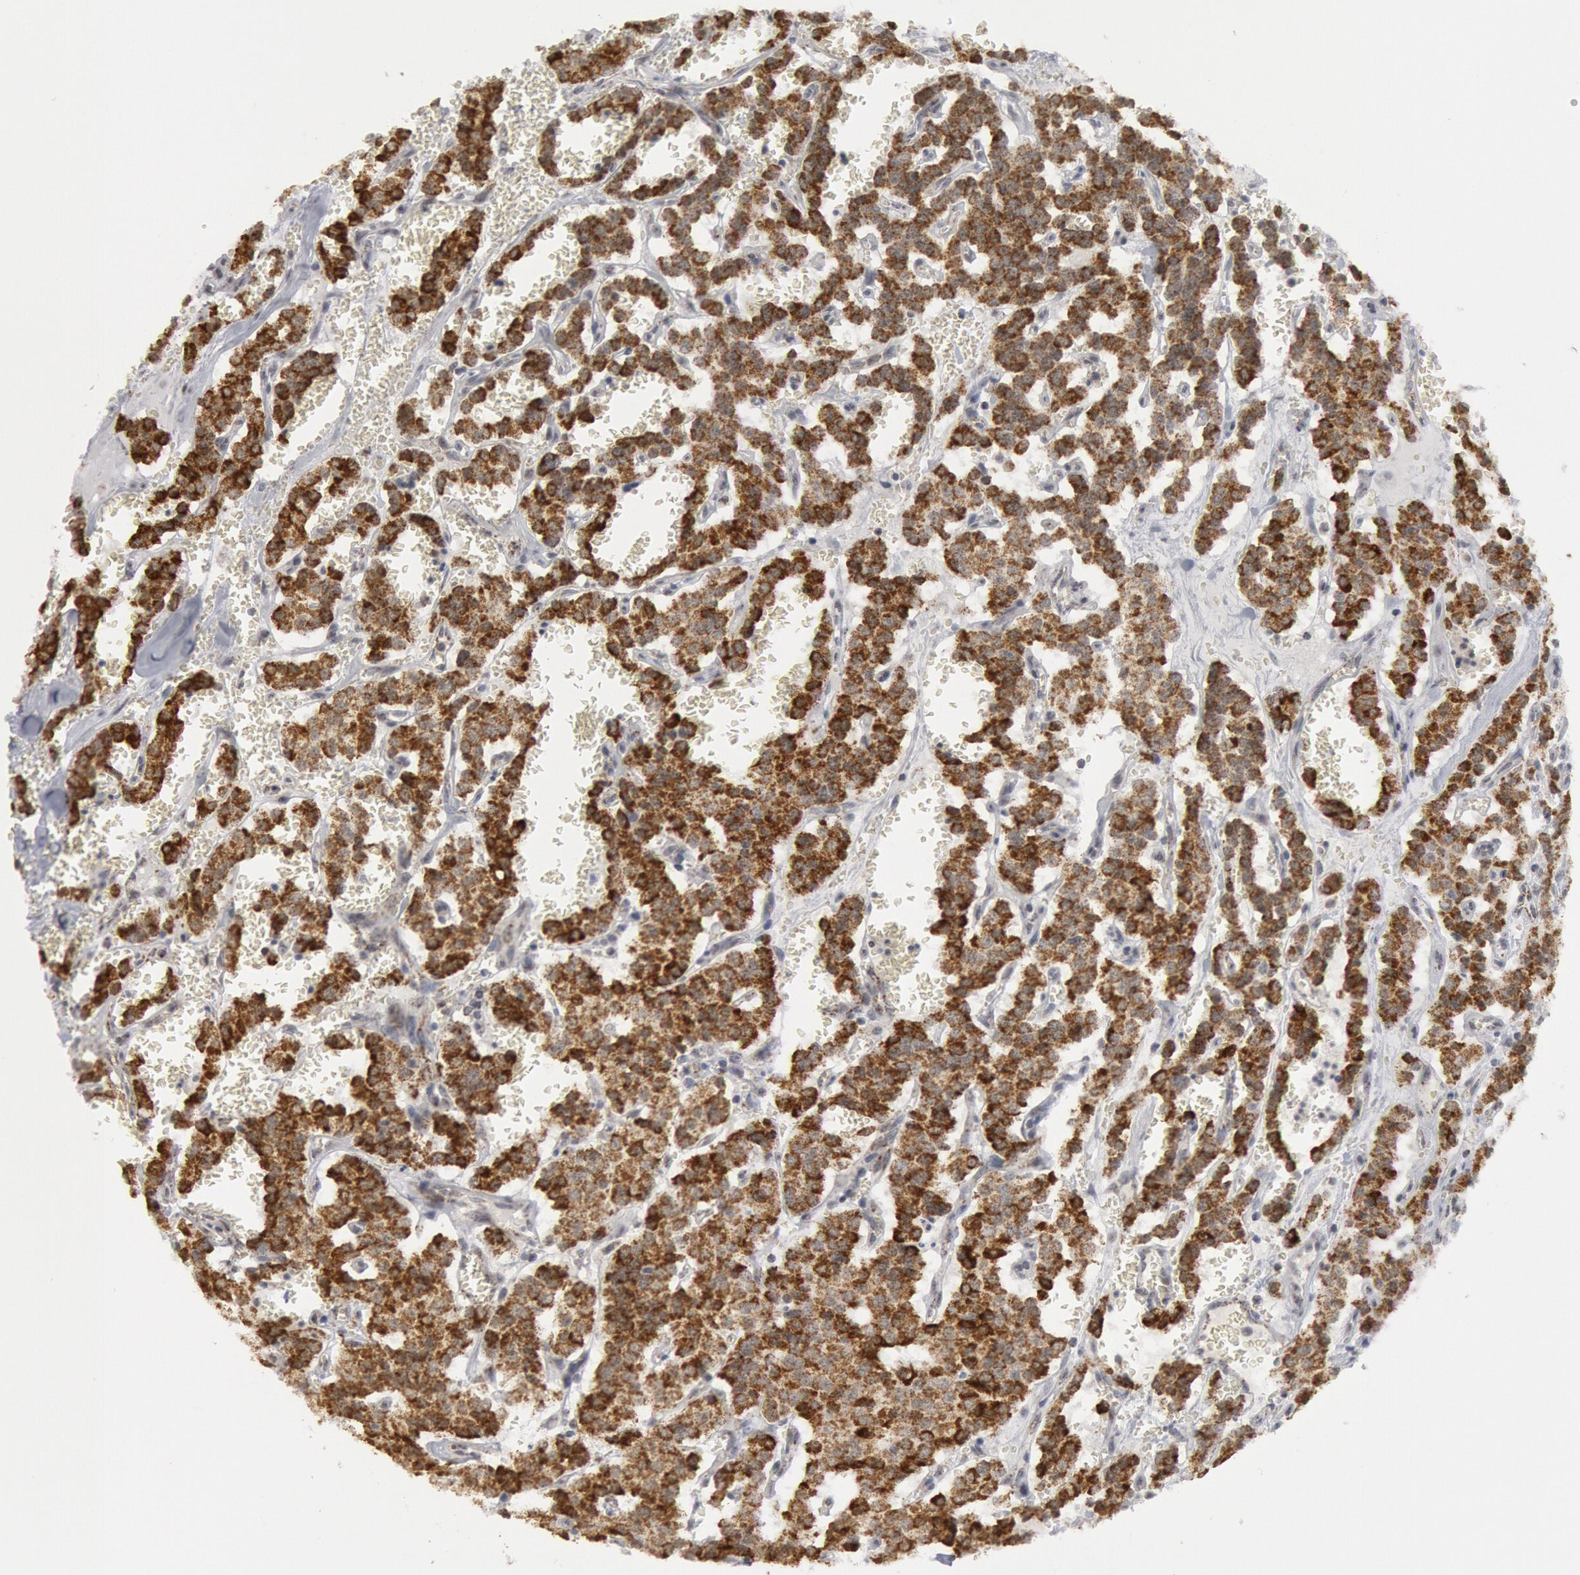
{"staining": {"intensity": "strong", "quantity": ">75%", "location": "cytoplasmic/membranous"}, "tissue": "carcinoid", "cell_type": "Tumor cells", "image_type": "cancer", "snomed": [{"axis": "morphology", "description": "Carcinoid, malignant, NOS"}, {"axis": "topography", "description": "Bronchus"}], "caption": "Carcinoid (malignant) was stained to show a protein in brown. There is high levels of strong cytoplasmic/membranous staining in approximately >75% of tumor cells.", "gene": "CASP9", "patient": {"sex": "male", "age": 55}}